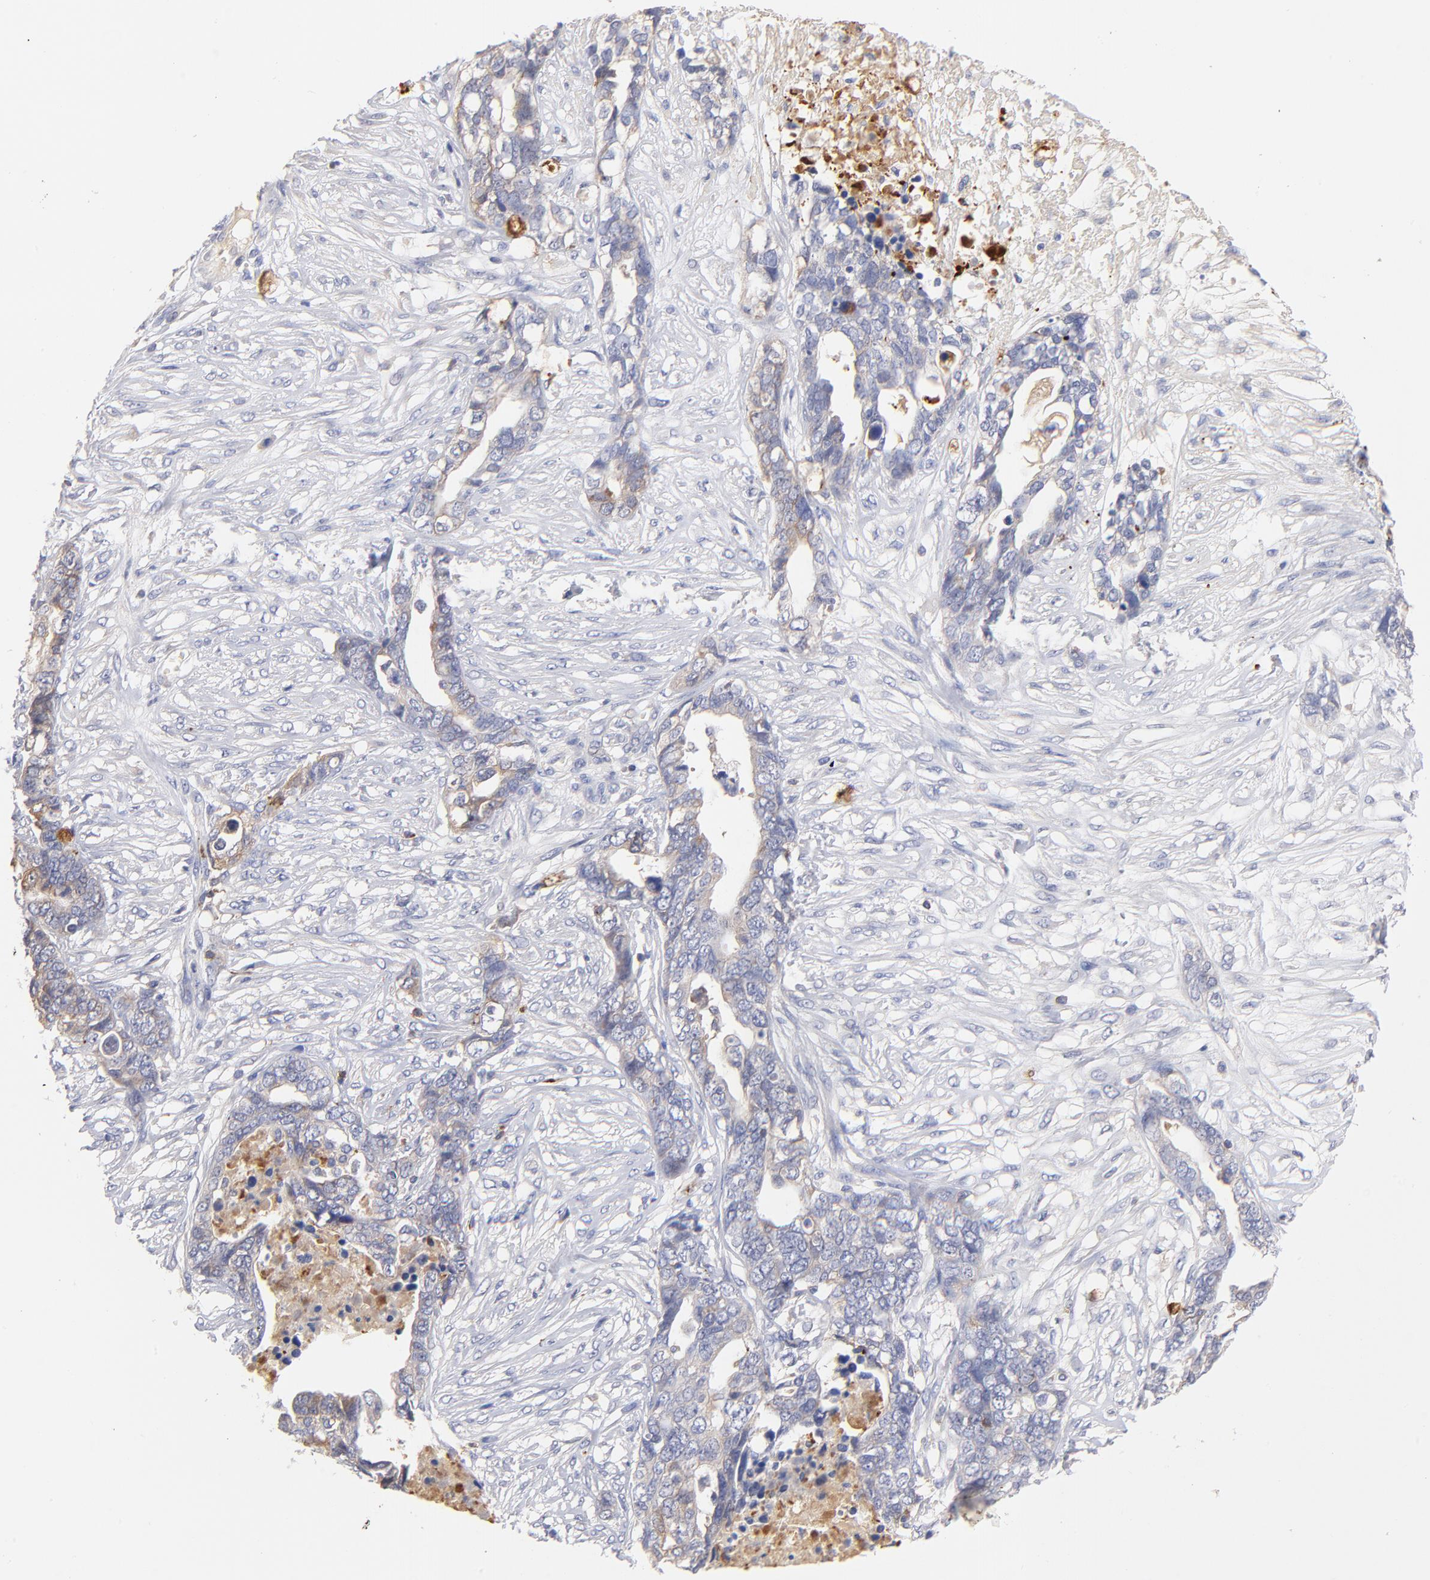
{"staining": {"intensity": "weak", "quantity": "<25%", "location": "cytoplasmic/membranous"}, "tissue": "ovarian cancer", "cell_type": "Tumor cells", "image_type": "cancer", "snomed": [{"axis": "morphology", "description": "Normal tissue, NOS"}, {"axis": "morphology", "description": "Cystadenocarcinoma, serous, NOS"}, {"axis": "topography", "description": "Fallopian tube"}, {"axis": "topography", "description": "Ovary"}], "caption": "The histopathology image demonstrates no significant staining in tumor cells of ovarian cancer.", "gene": "KREMEN2", "patient": {"sex": "female", "age": 56}}